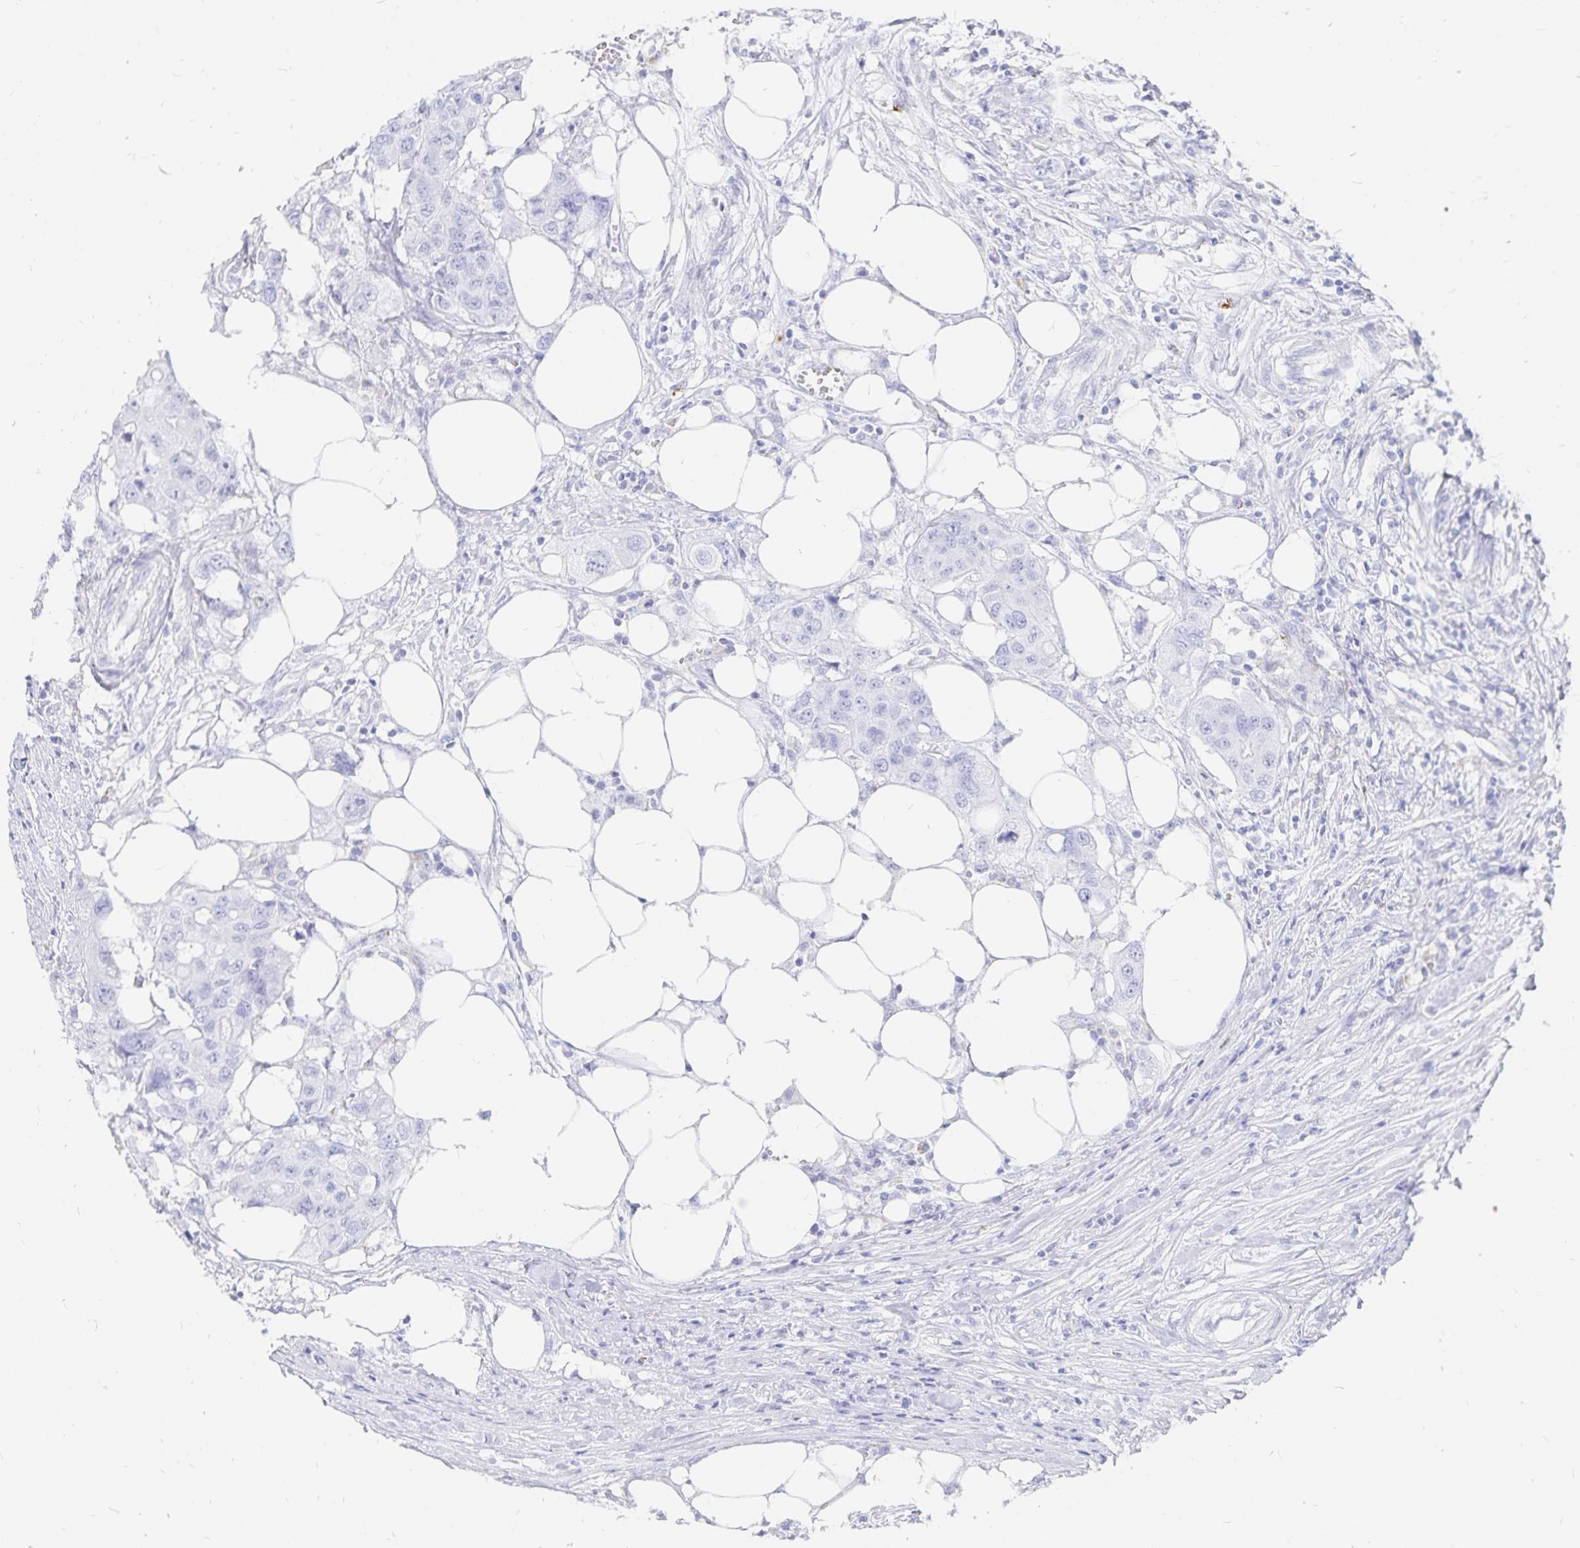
{"staining": {"intensity": "negative", "quantity": "none", "location": "none"}, "tissue": "colorectal cancer", "cell_type": "Tumor cells", "image_type": "cancer", "snomed": [{"axis": "morphology", "description": "Adenocarcinoma, NOS"}, {"axis": "topography", "description": "Colon"}], "caption": "High power microscopy micrograph of an immunohistochemistry (IHC) histopathology image of colorectal cancer, revealing no significant expression in tumor cells.", "gene": "INSL5", "patient": {"sex": "male", "age": 77}}